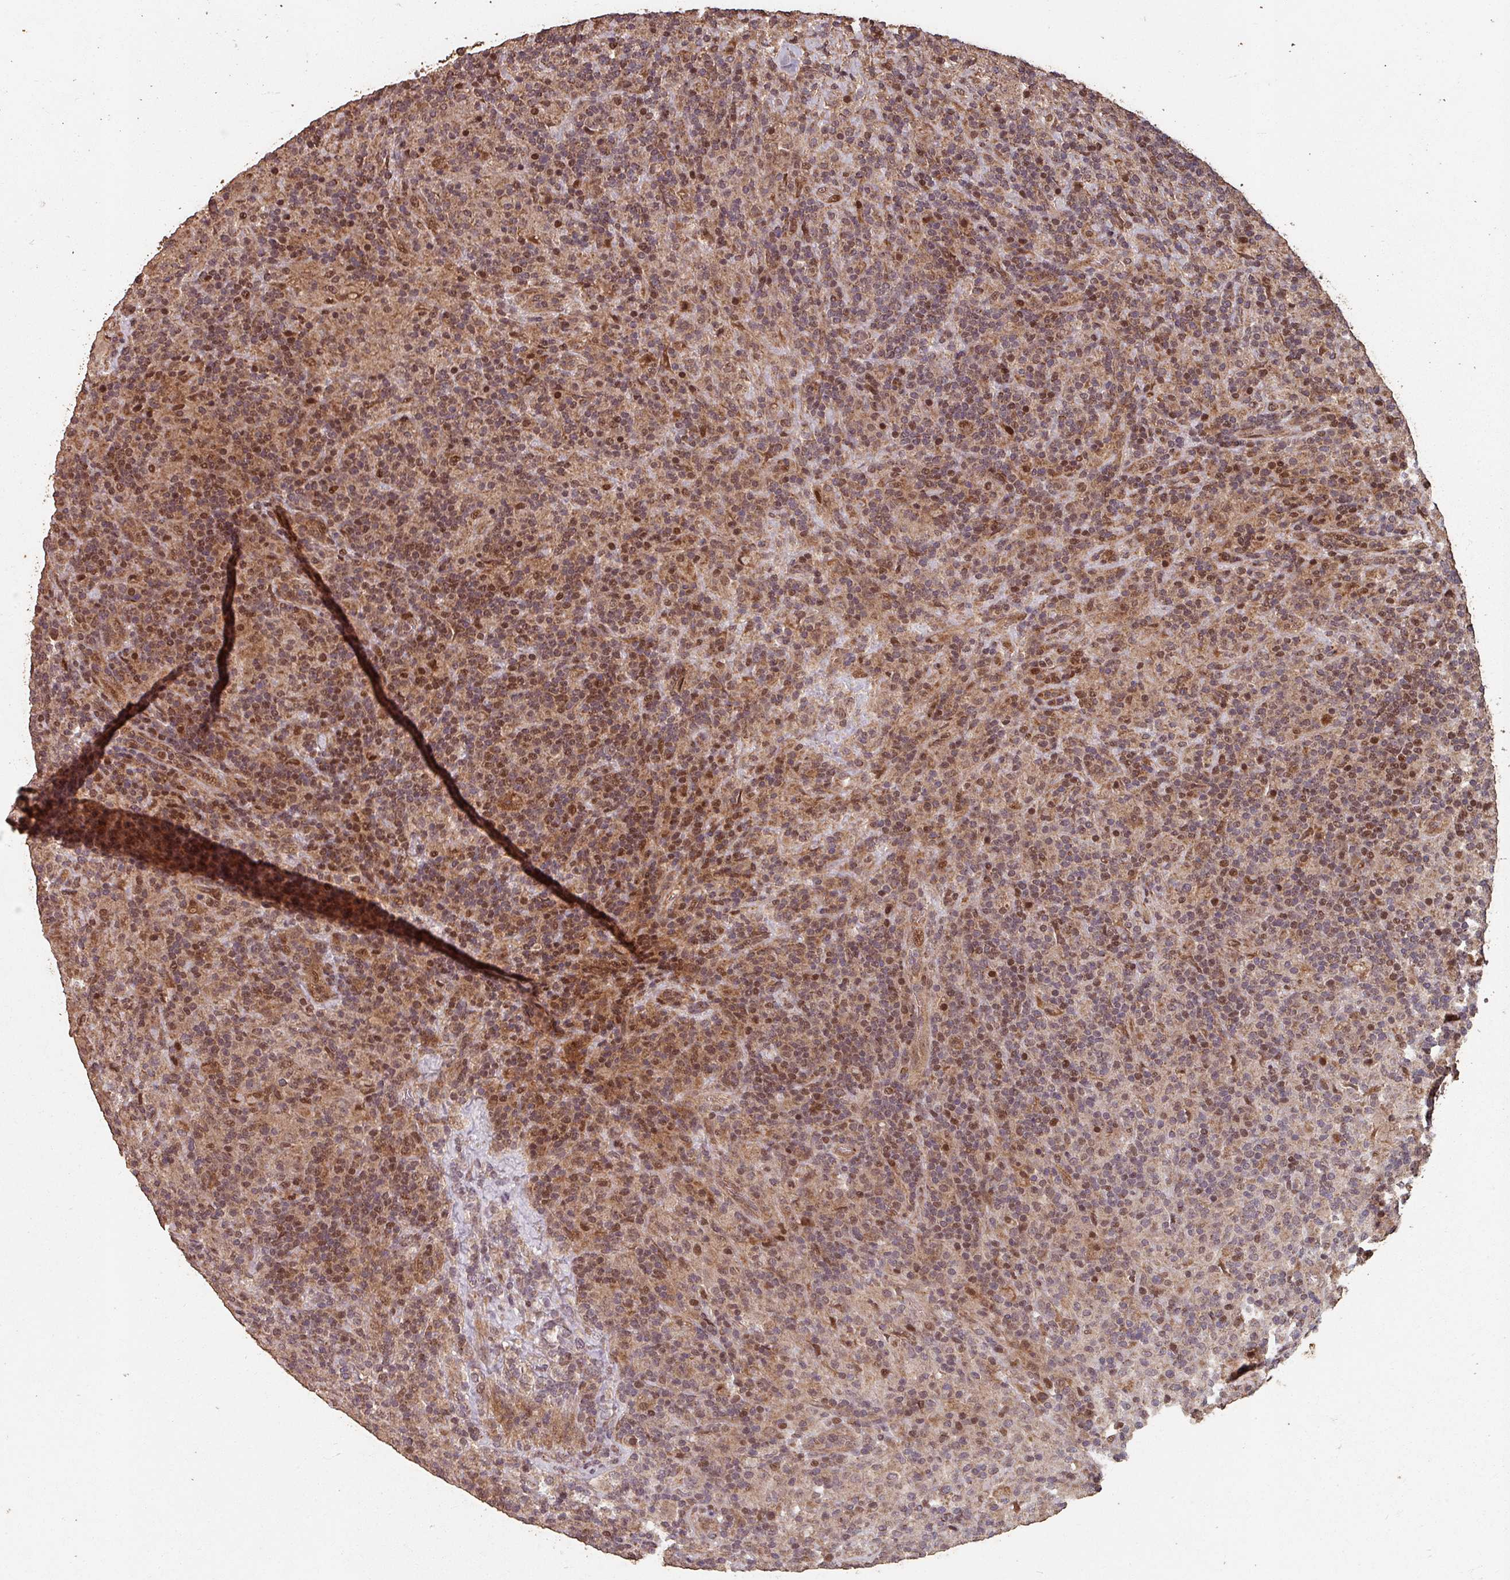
{"staining": {"intensity": "moderate", "quantity": ">75%", "location": "cytoplasmic/membranous,nuclear"}, "tissue": "lymphoma", "cell_type": "Tumor cells", "image_type": "cancer", "snomed": [{"axis": "morphology", "description": "Hodgkin's disease, NOS"}, {"axis": "topography", "description": "Lymph node"}], "caption": "A high-resolution histopathology image shows IHC staining of Hodgkin's disease, which reveals moderate cytoplasmic/membranous and nuclear positivity in about >75% of tumor cells. (DAB (3,3'-diaminobenzidine) IHC with brightfield microscopy, high magnification).", "gene": "EID1", "patient": {"sex": "male", "age": 70}}